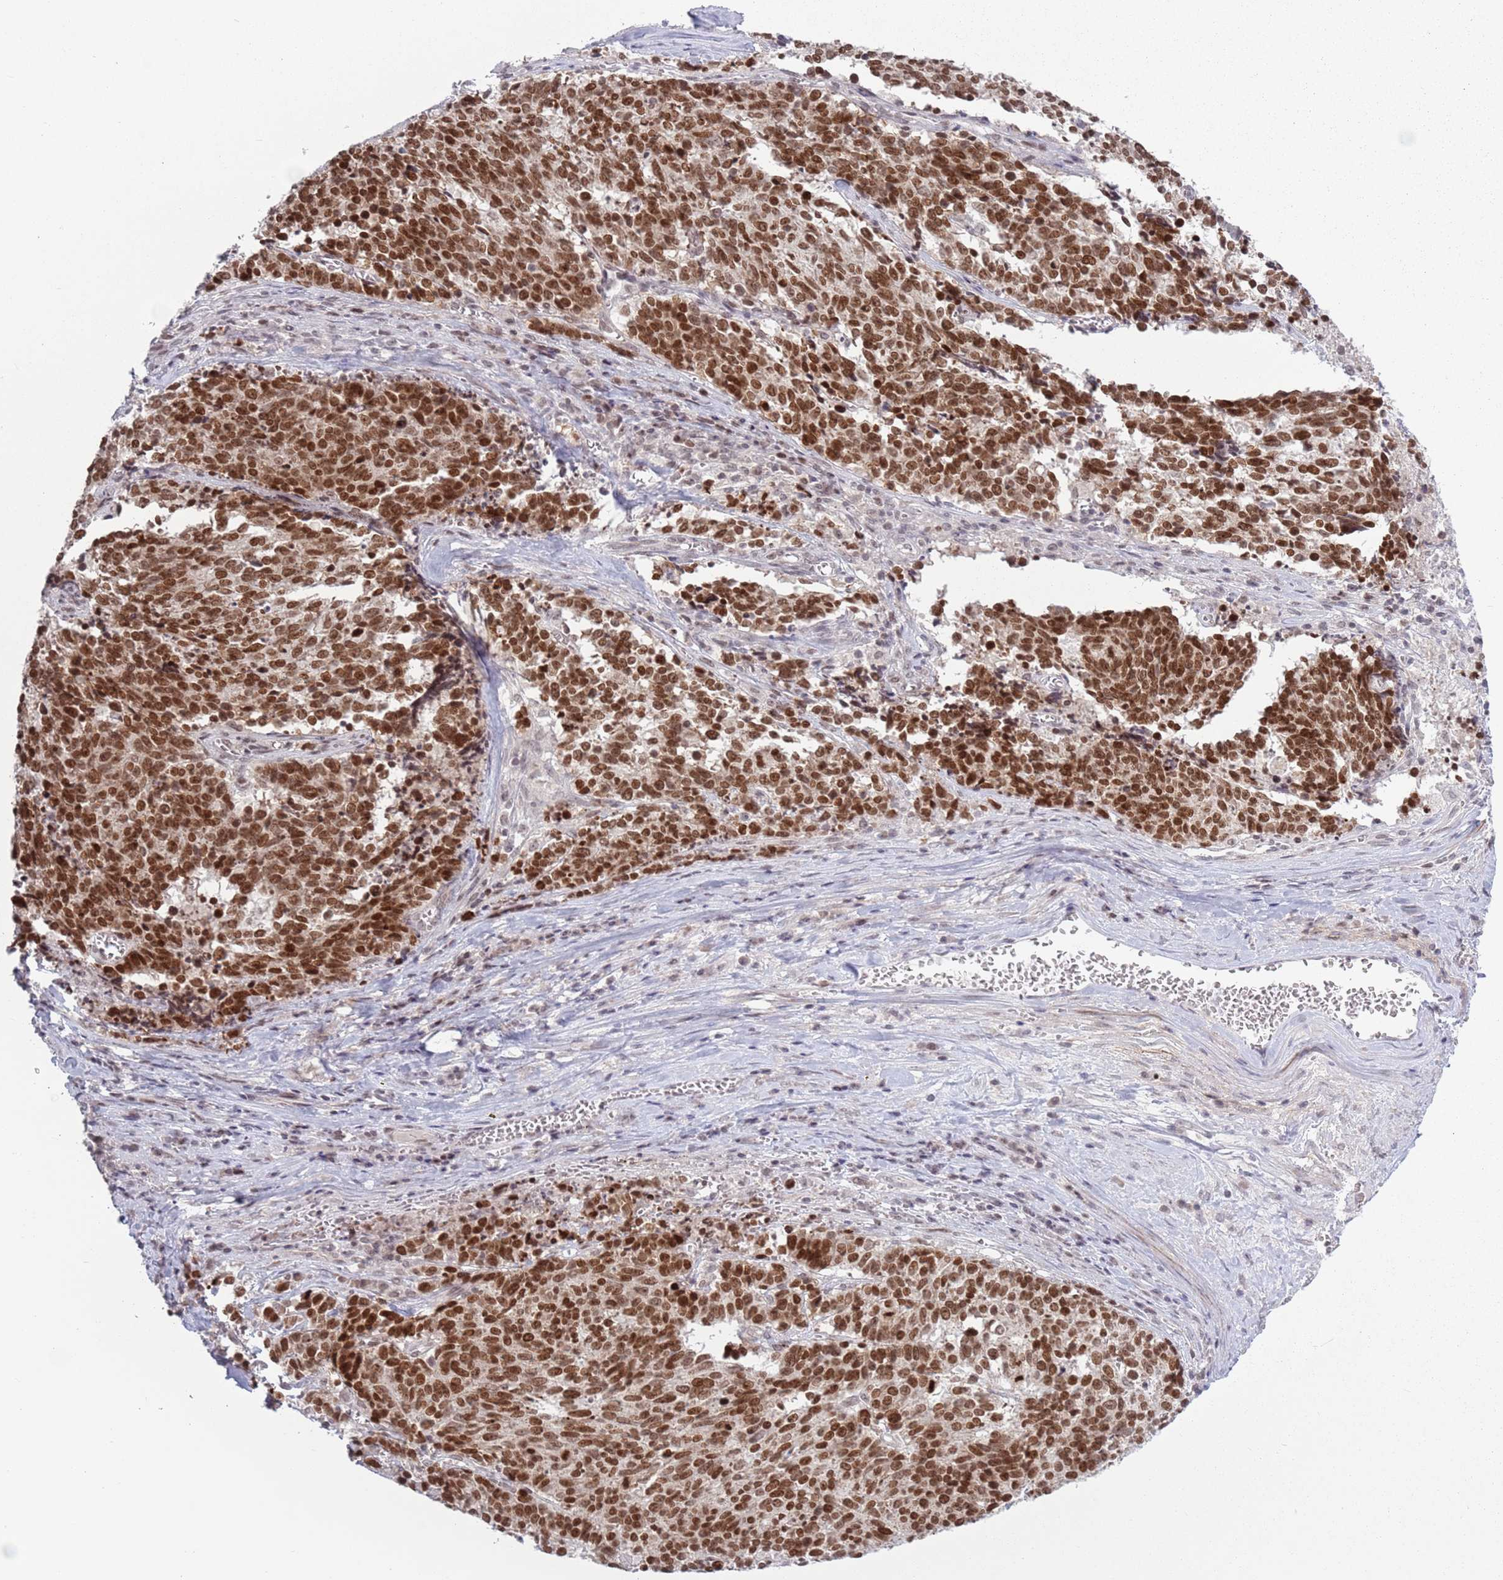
{"staining": {"intensity": "strong", "quantity": ">75%", "location": "nuclear"}, "tissue": "cervical cancer", "cell_type": "Tumor cells", "image_type": "cancer", "snomed": [{"axis": "morphology", "description": "Squamous cell carcinoma, NOS"}, {"axis": "topography", "description": "Cervix"}], "caption": "Immunohistochemical staining of human cervical cancer reveals strong nuclear protein positivity in approximately >75% of tumor cells.", "gene": "MRPL34", "patient": {"sex": "female", "age": 29}}